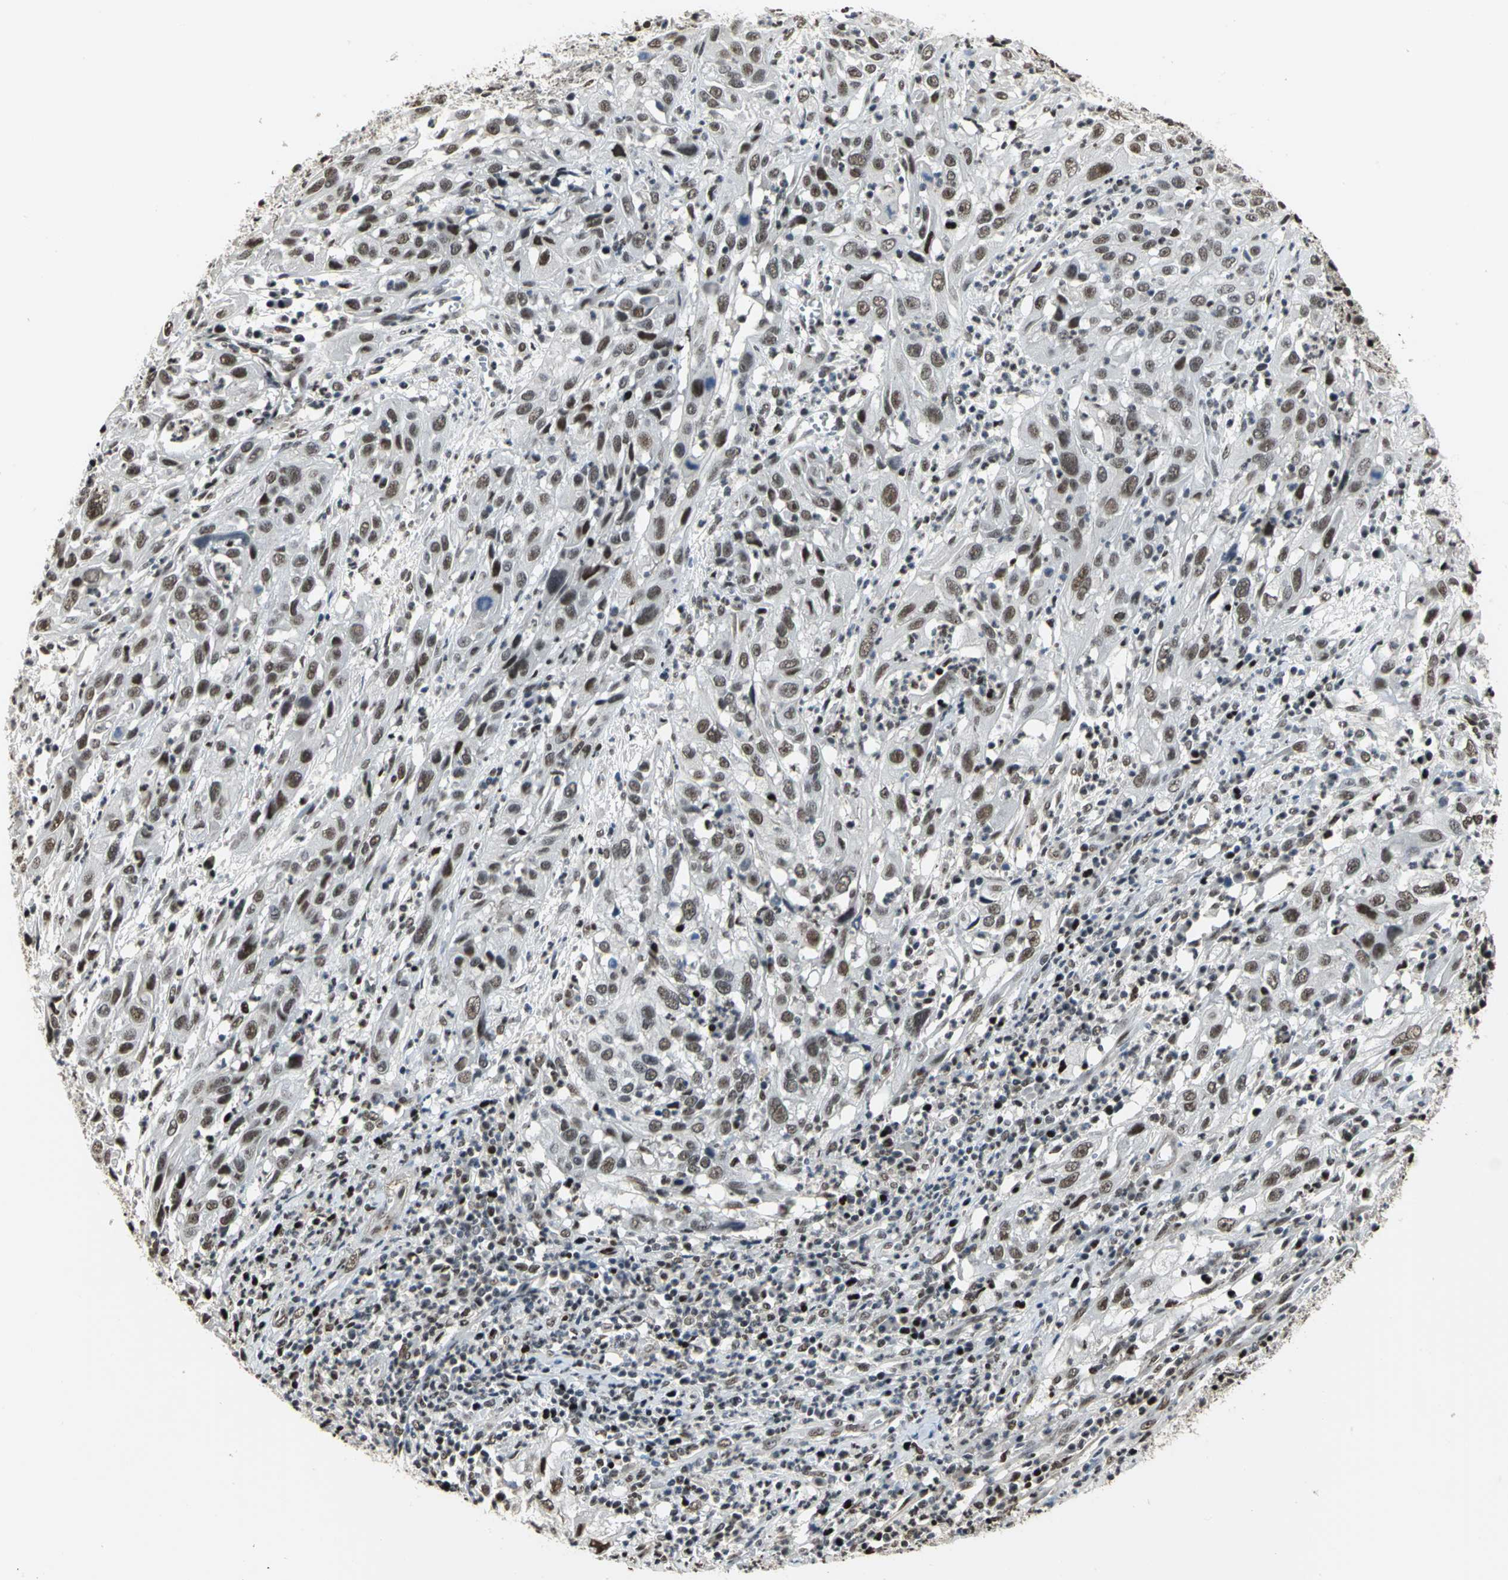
{"staining": {"intensity": "strong", "quantity": ">75%", "location": "nuclear"}, "tissue": "cervical cancer", "cell_type": "Tumor cells", "image_type": "cancer", "snomed": [{"axis": "morphology", "description": "Squamous cell carcinoma, NOS"}, {"axis": "topography", "description": "Cervix"}], "caption": "The immunohistochemical stain labels strong nuclear positivity in tumor cells of squamous cell carcinoma (cervical) tissue. (brown staining indicates protein expression, while blue staining denotes nuclei).", "gene": "CCDC88C", "patient": {"sex": "female", "age": 32}}